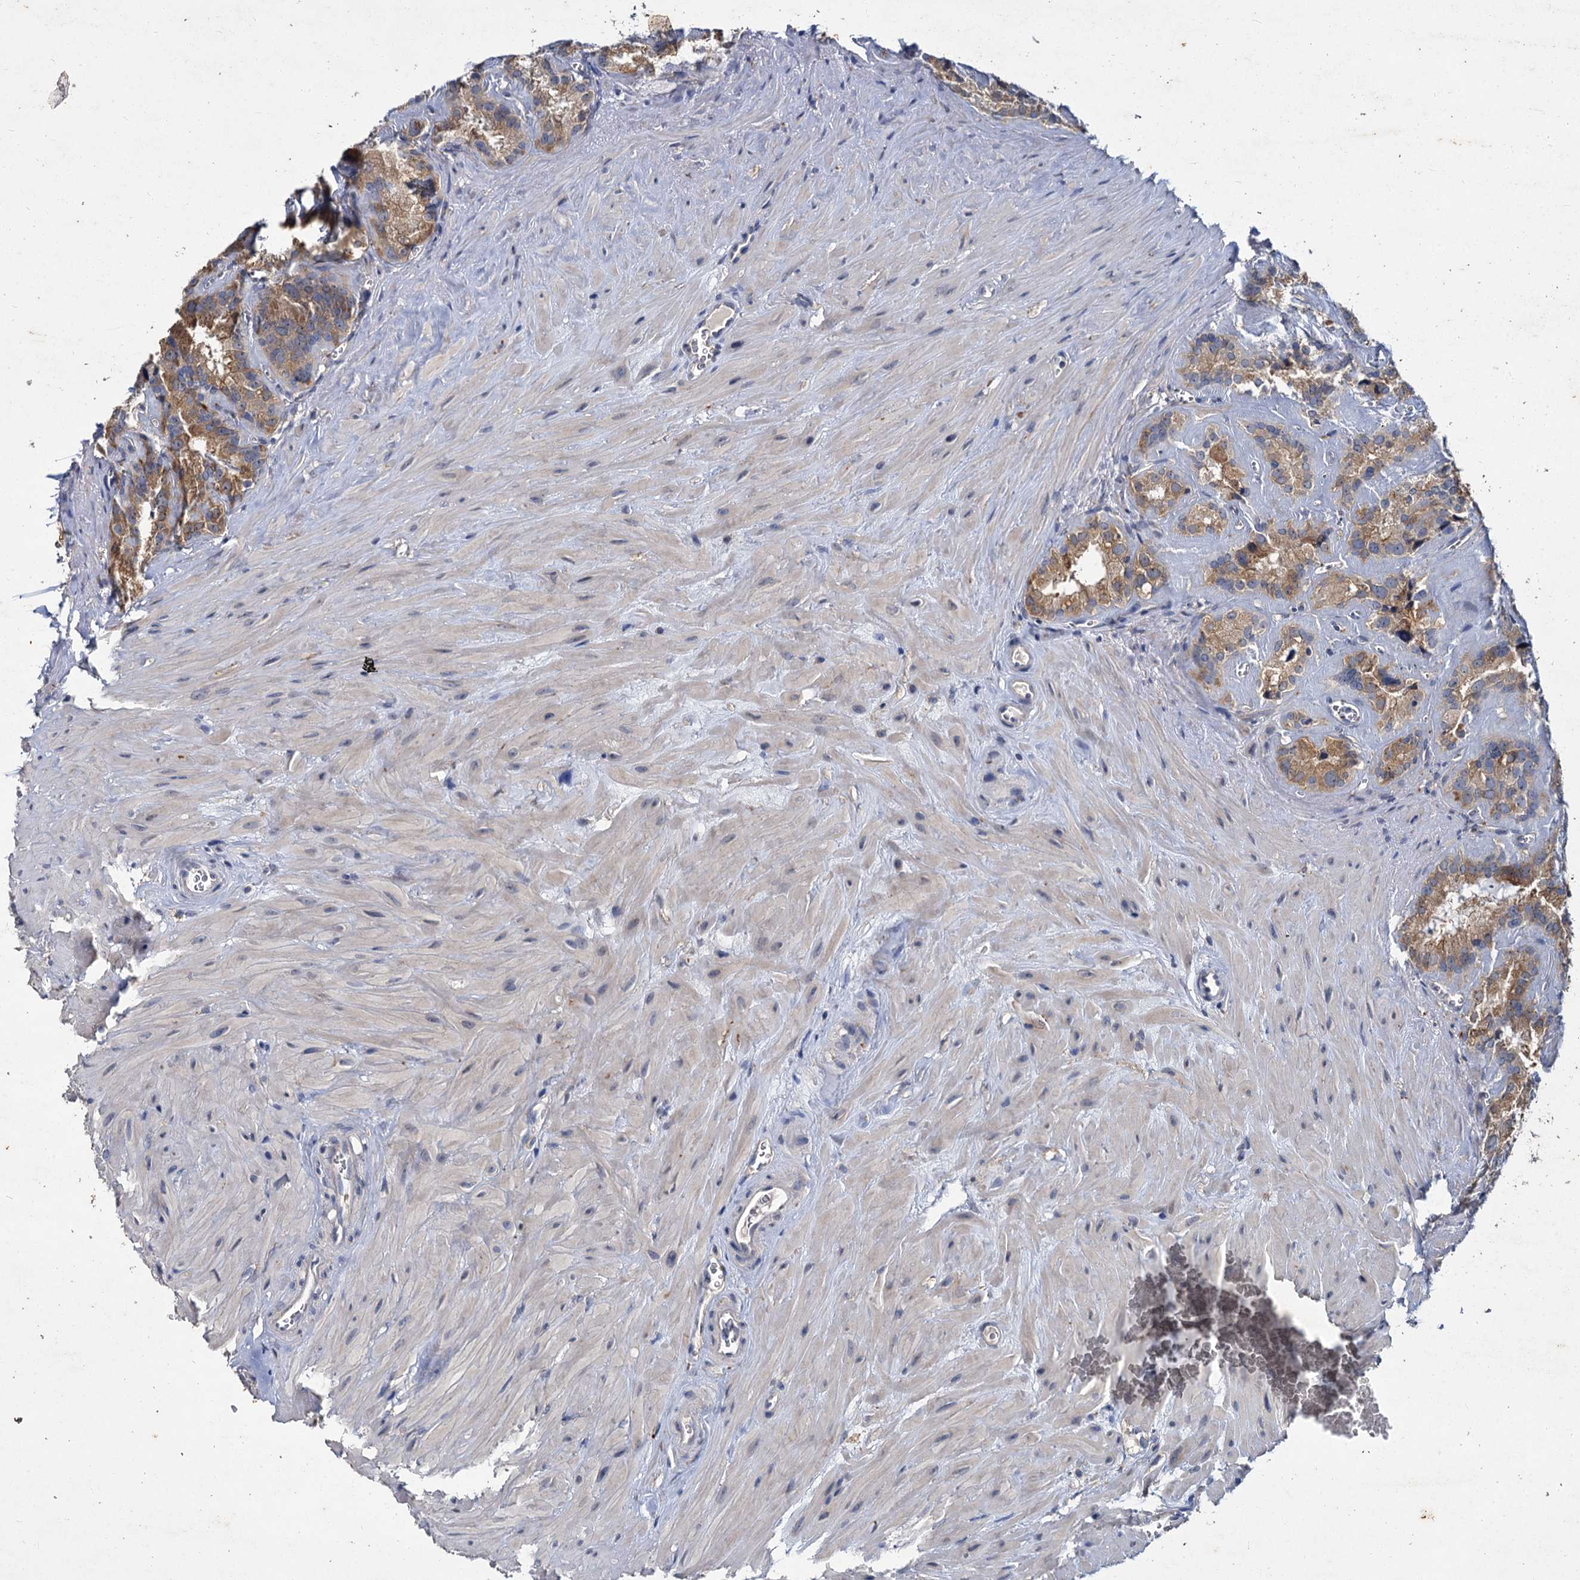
{"staining": {"intensity": "moderate", "quantity": "25%-75%", "location": "cytoplasmic/membranous"}, "tissue": "seminal vesicle", "cell_type": "Glandular cells", "image_type": "normal", "snomed": [{"axis": "morphology", "description": "Normal tissue, NOS"}, {"axis": "topography", "description": "Prostate"}, {"axis": "topography", "description": "Seminal veicle"}], "caption": "DAB (3,3'-diaminobenzidine) immunohistochemical staining of unremarkable human seminal vesicle exhibits moderate cytoplasmic/membranous protein staining in approximately 25%-75% of glandular cells. (Brightfield microscopy of DAB IHC at high magnification).", "gene": "ATP9A", "patient": {"sex": "male", "age": 59}}